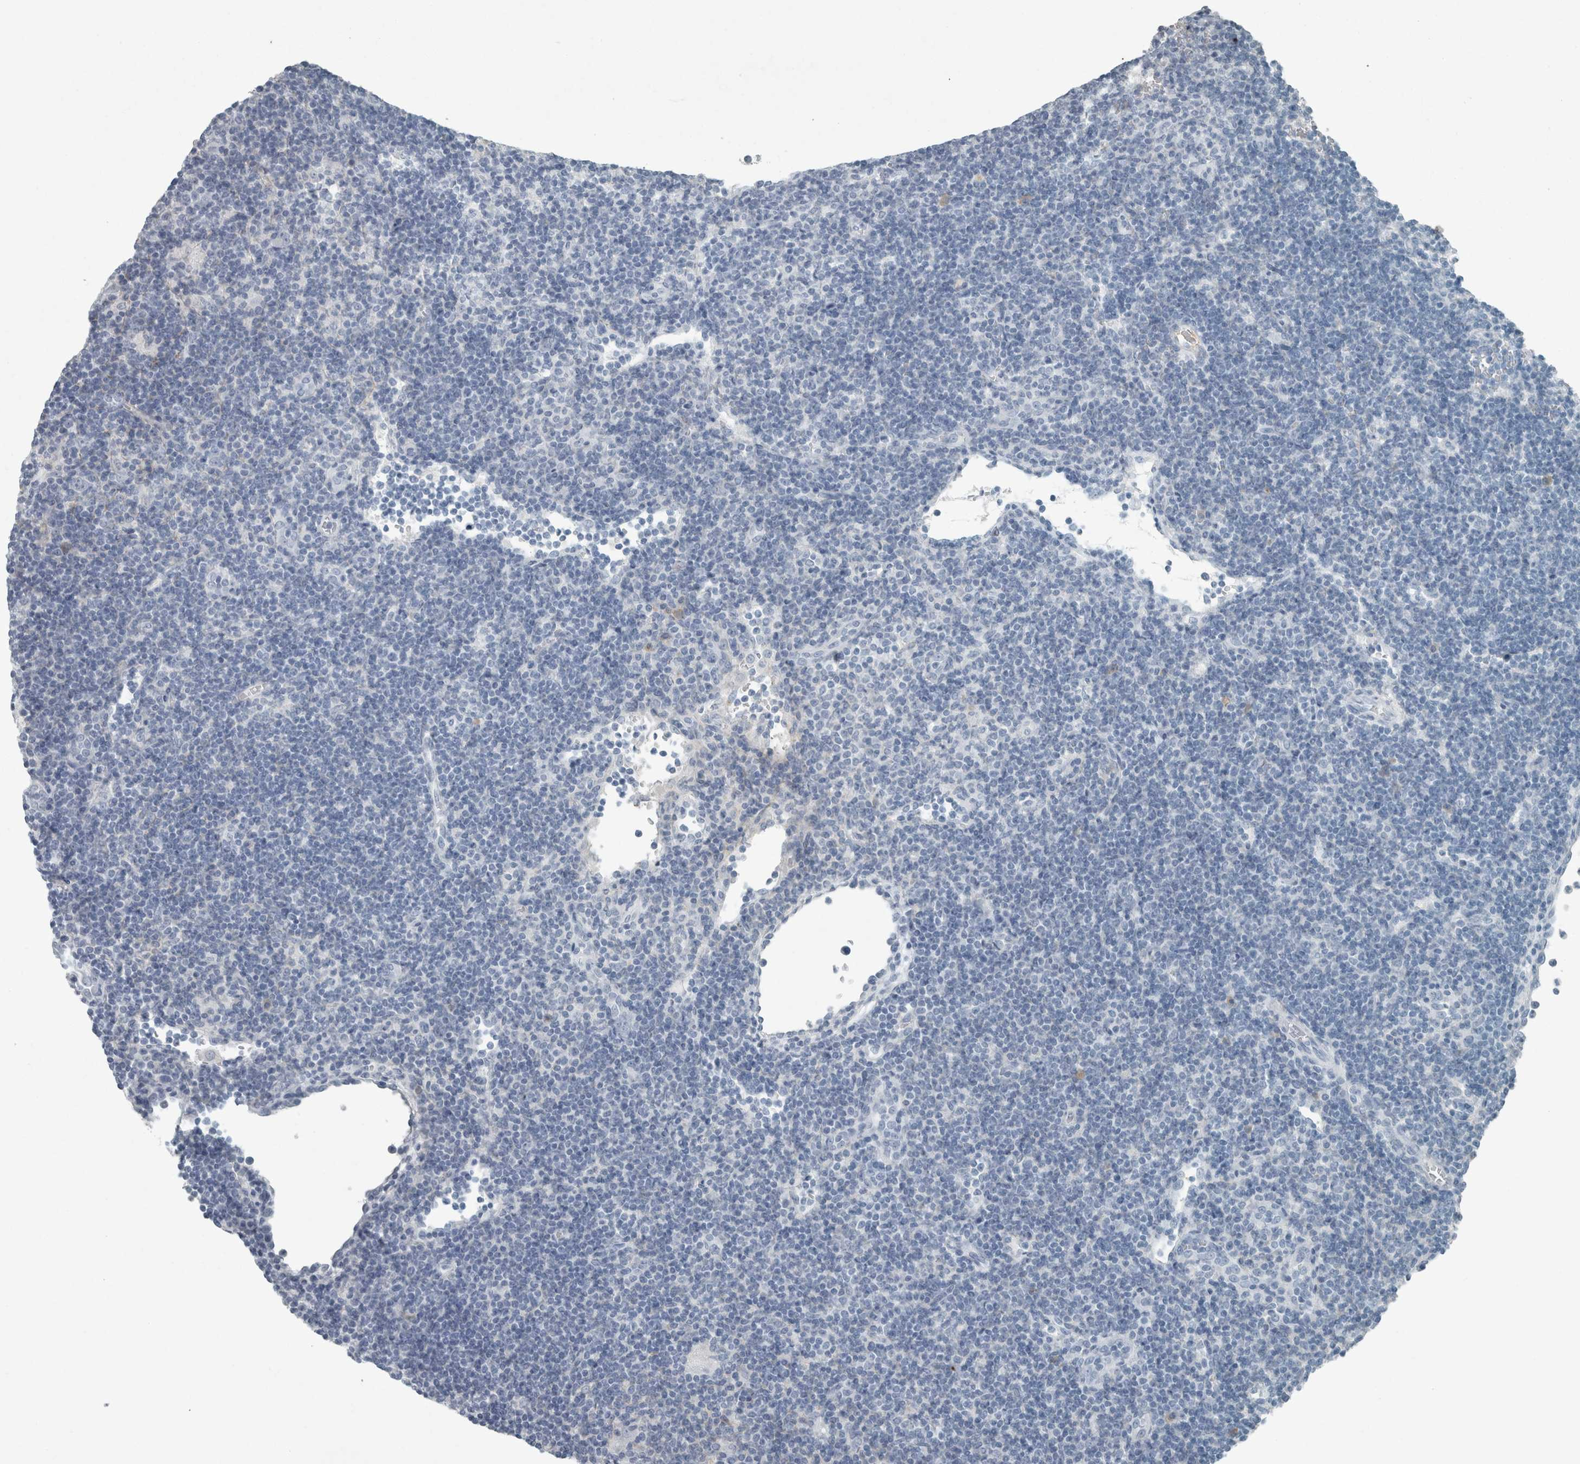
{"staining": {"intensity": "negative", "quantity": "none", "location": "none"}, "tissue": "lymphoma", "cell_type": "Tumor cells", "image_type": "cancer", "snomed": [{"axis": "morphology", "description": "Hodgkin's disease, NOS"}, {"axis": "topography", "description": "Lymph node"}], "caption": "A micrograph of Hodgkin's disease stained for a protein demonstrates no brown staining in tumor cells.", "gene": "CHL1", "patient": {"sex": "female", "age": 57}}